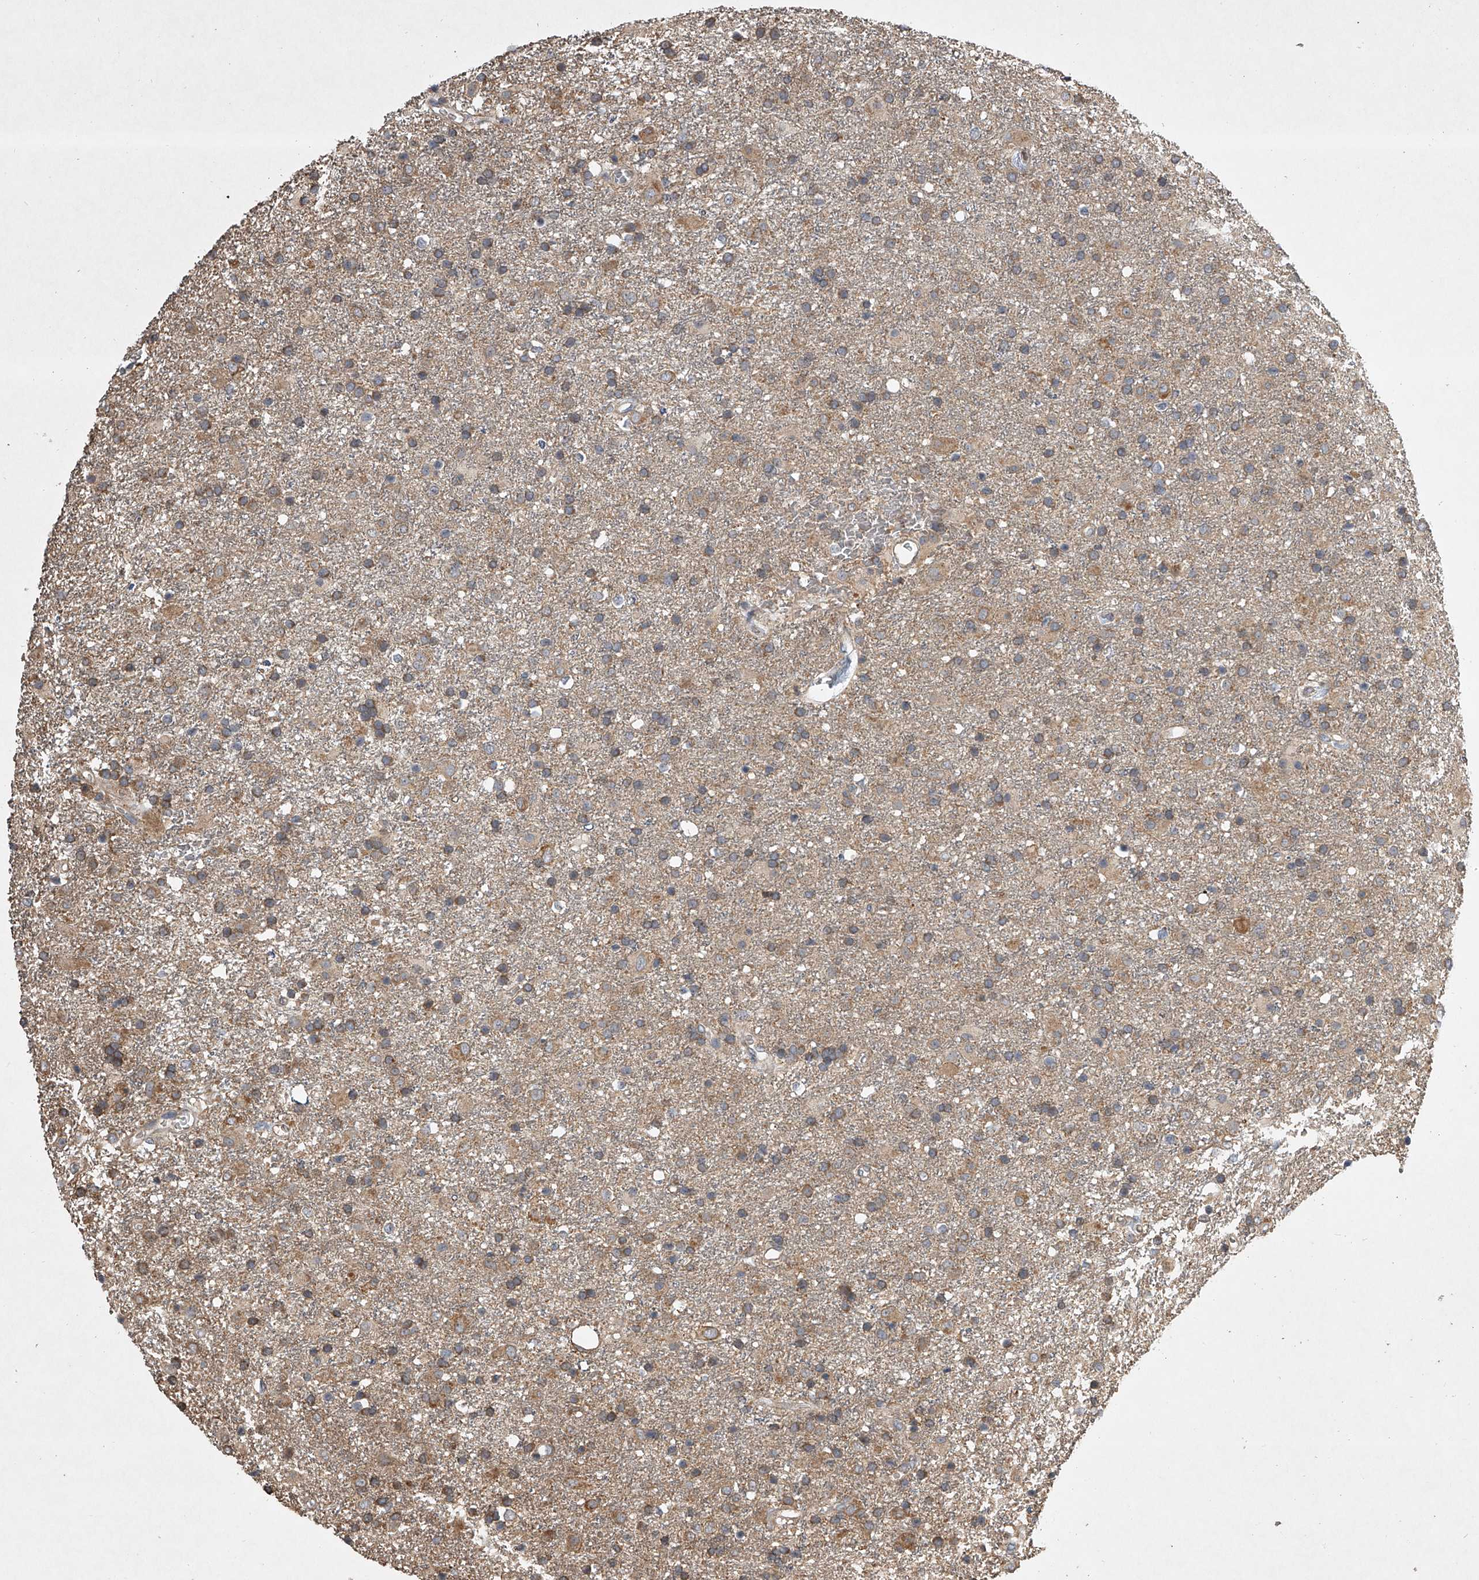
{"staining": {"intensity": "moderate", "quantity": "25%-75%", "location": "cytoplasmic/membranous"}, "tissue": "glioma", "cell_type": "Tumor cells", "image_type": "cancer", "snomed": [{"axis": "morphology", "description": "Glioma, malignant, Low grade"}, {"axis": "topography", "description": "Brain"}], "caption": "Immunohistochemical staining of glioma displays medium levels of moderate cytoplasmic/membranous protein staining in about 25%-75% of tumor cells.", "gene": "NFS1", "patient": {"sex": "male", "age": 65}}